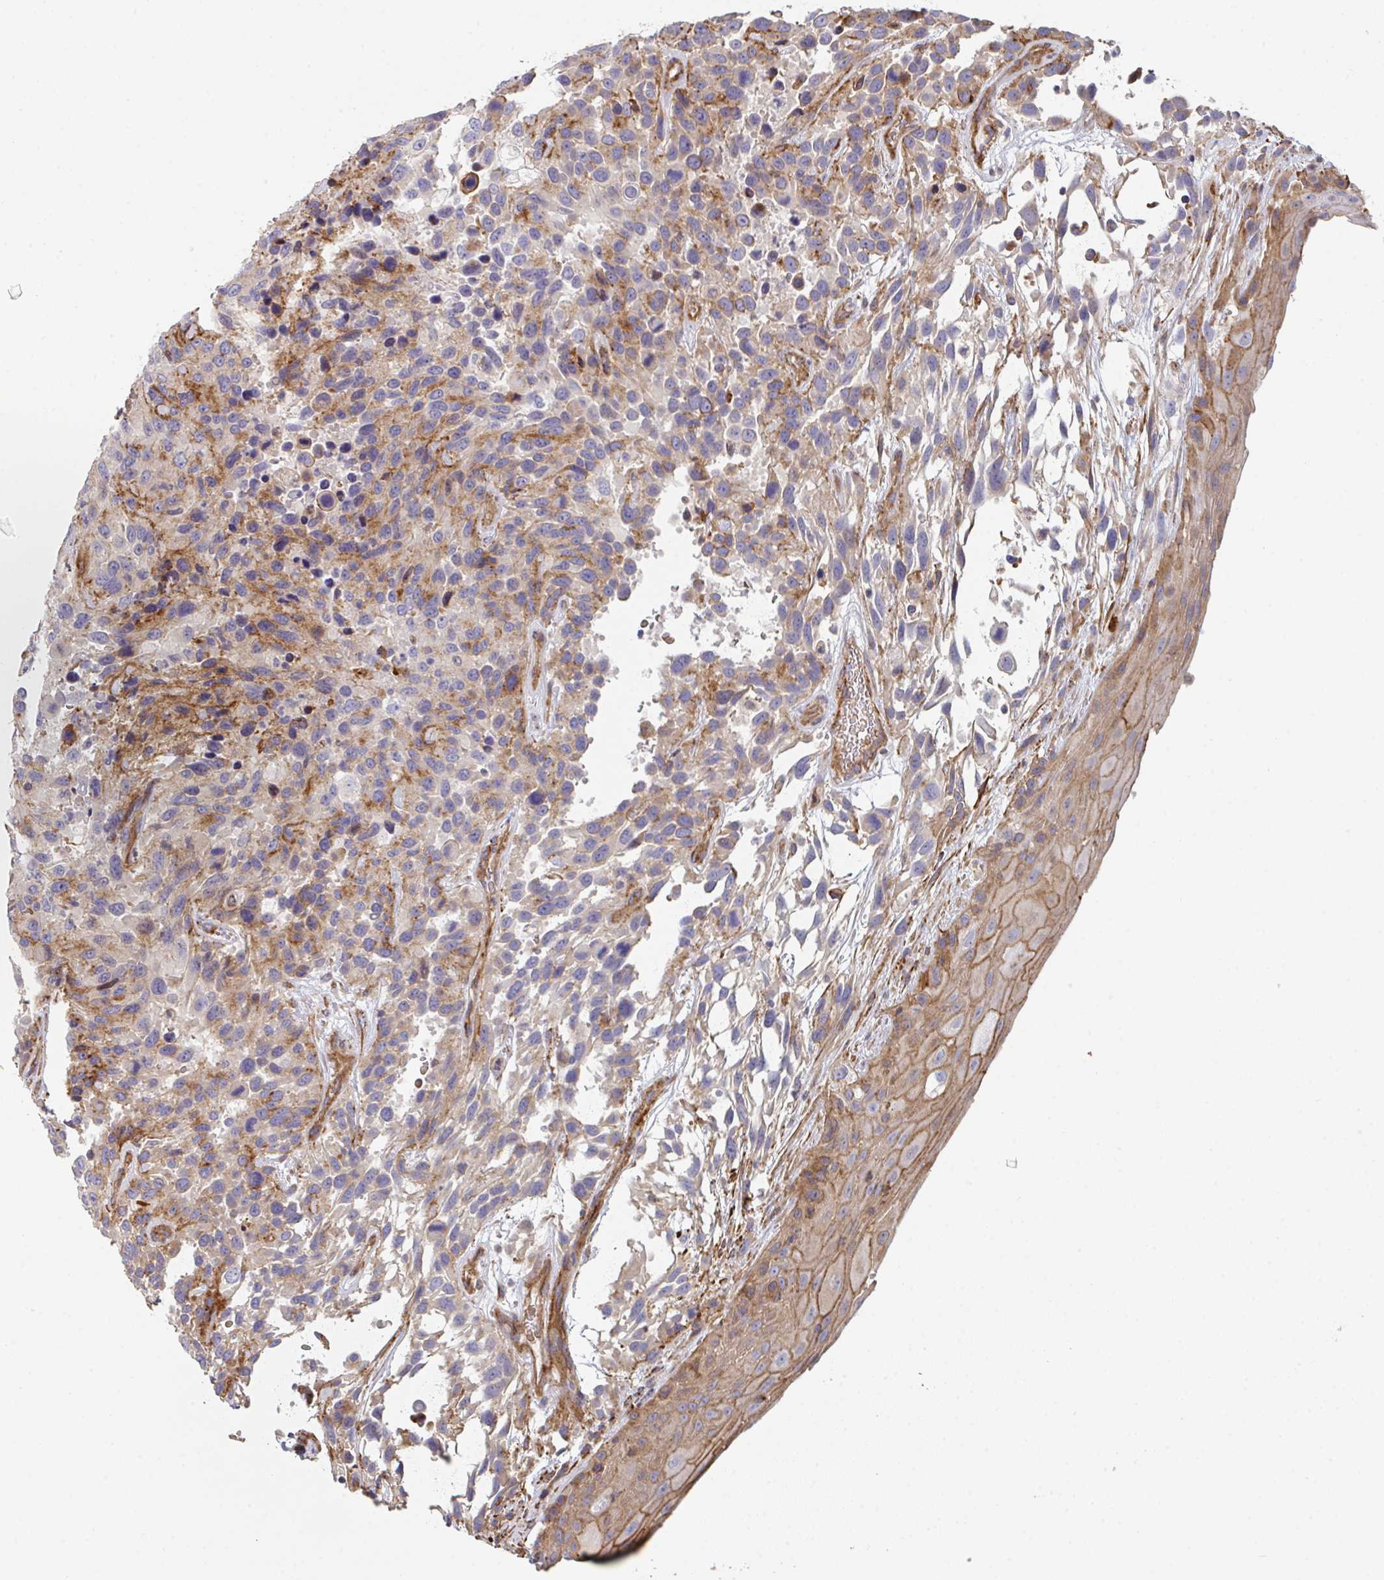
{"staining": {"intensity": "weak", "quantity": "25%-75%", "location": "cytoplasmic/membranous"}, "tissue": "urothelial cancer", "cell_type": "Tumor cells", "image_type": "cancer", "snomed": [{"axis": "morphology", "description": "Urothelial carcinoma, High grade"}, {"axis": "topography", "description": "Urinary bladder"}], "caption": "The image demonstrates staining of urothelial cancer, revealing weak cytoplasmic/membranous protein expression (brown color) within tumor cells. (DAB IHC with brightfield microscopy, high magnification).", "gene": "FZD2", "patient": {"sex": "female", "age": 70}}